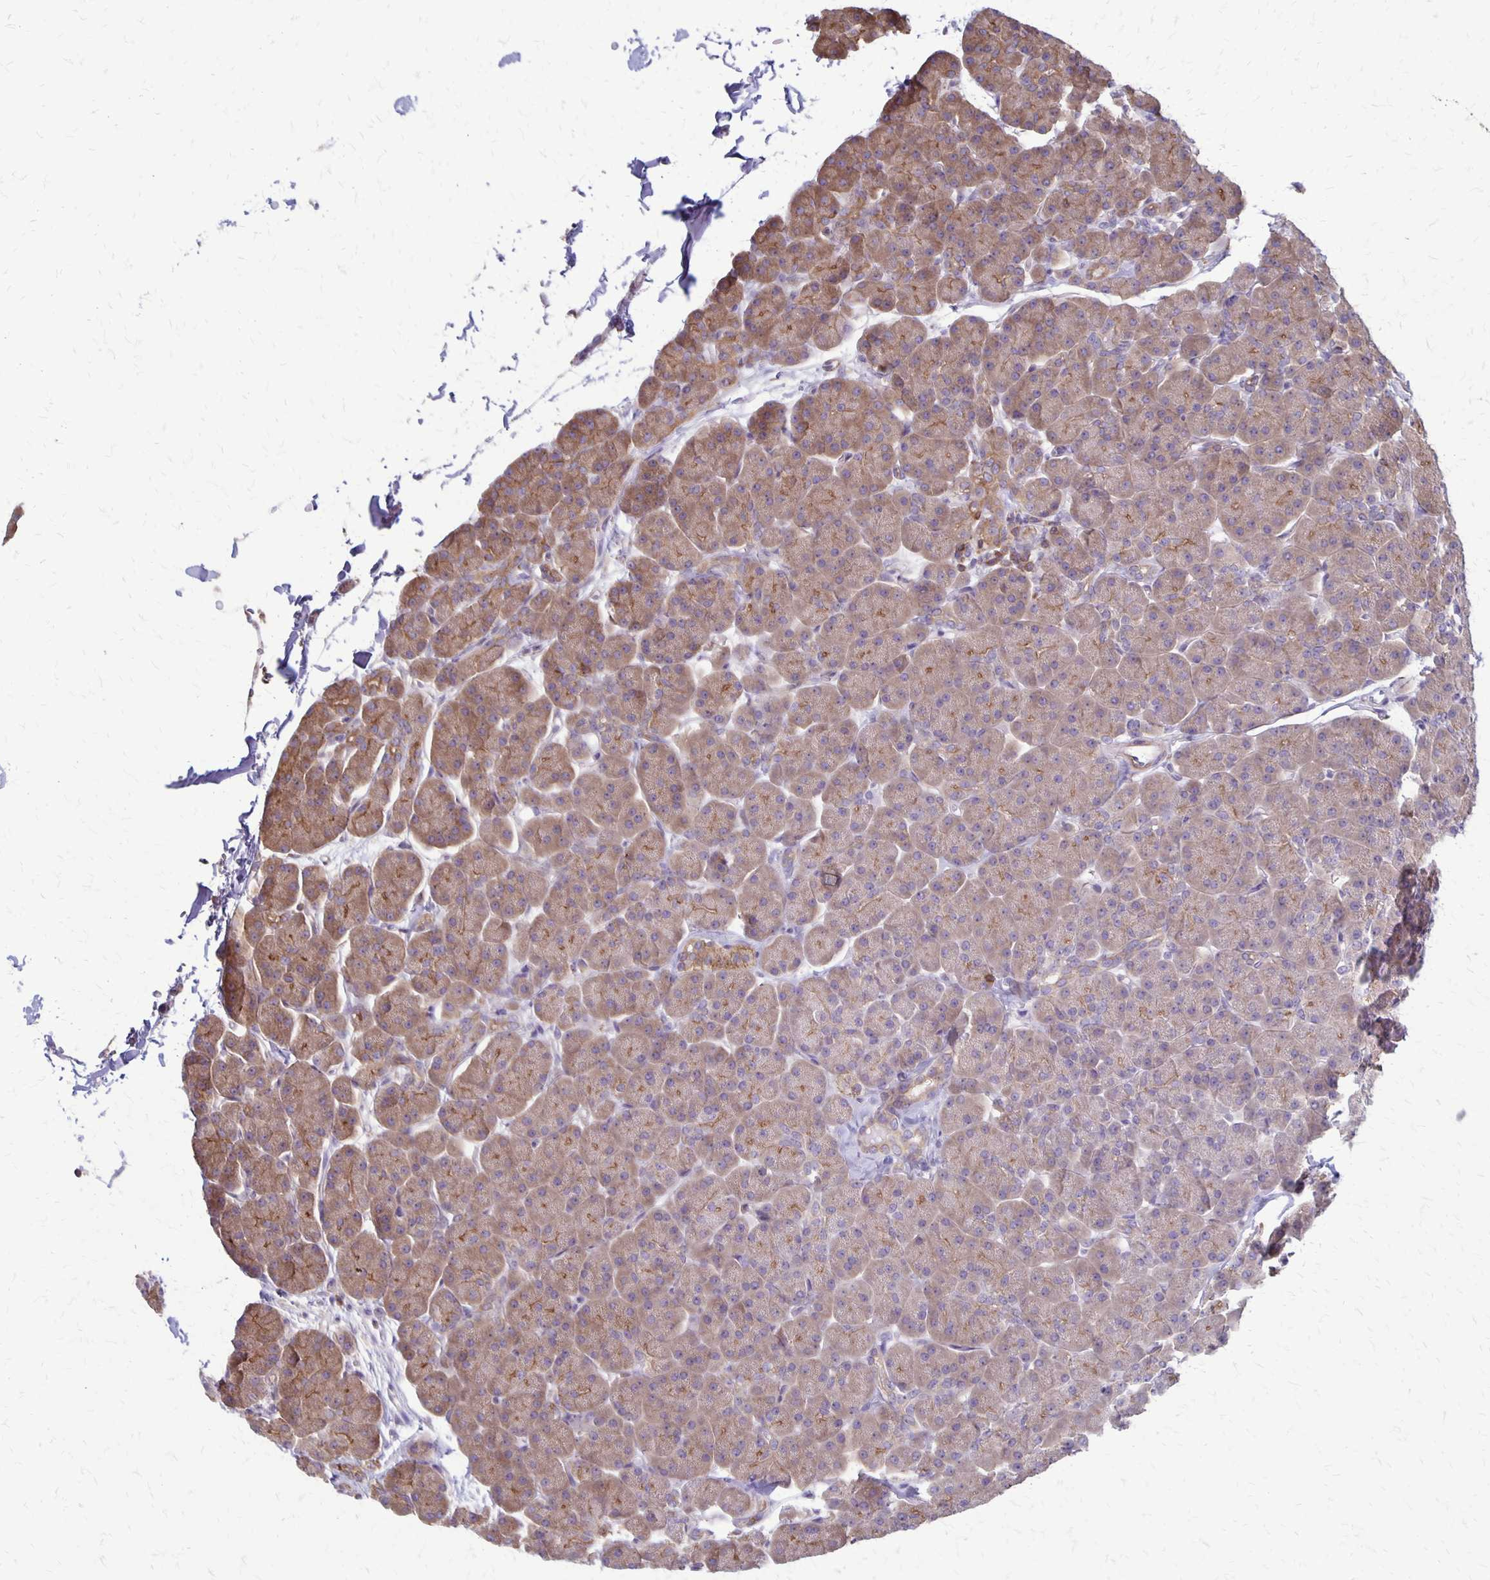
{"staining": {"intensity": "moderate", "quantity": "25%-75%", "location": "cytoplasmic/membranous"}, "tissue": "pancreas", "cell_type": "Exocrine glandular cells", "image_type": "normal", "snomed": [{"axis": "morphology", "description": "Normal tissue, NOS"}, {"axis": "topography", "description": "Pancreas"}, {"axis": "topography", "description": "Peripheral nerve tissue"}], "caption": "About 25%-75% of exocrine glandular cells in benign human pancreas display moderate cytoplasmic/membranous protein staining as visualized by brown immunohistochemical staining.", "gene": "SEPTIN5", "patient": {"sex": "male", "age": 54}}